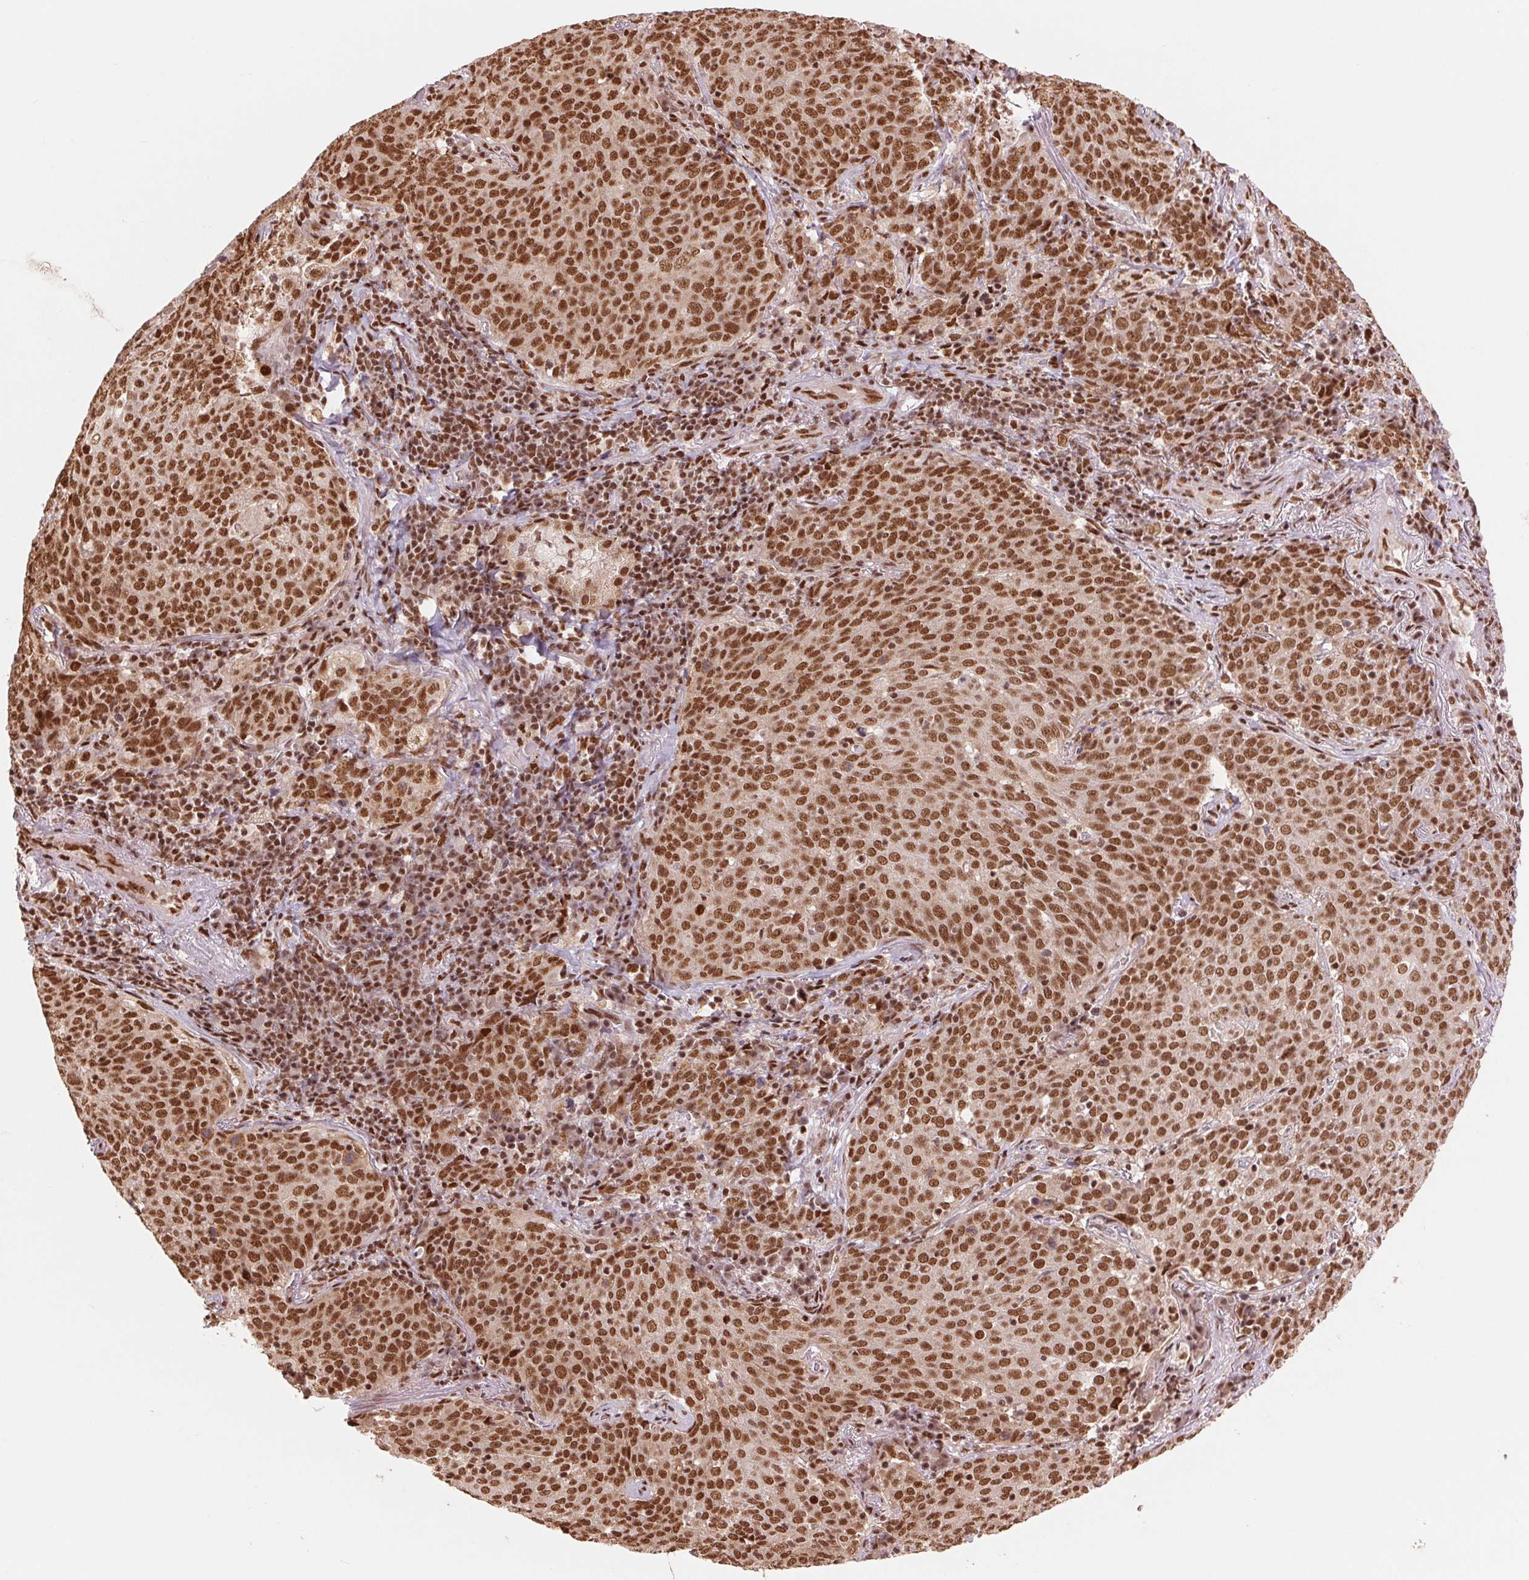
{"staining": {"intensity": "strong", "quantity": ">75%", "location": "nuclear"}, "tissue": "lung cancer", "cell_type": "Tumor cells", "image_type": "cancer", "snomed": [{"axis": "morphology", "description": "Squamous cell carcinoma, NOS"}, {"axis": "topography", "description": "Lung"}], "caption": "This micrograph reveals IHC staining of lung cancer (squamous cell carcinoma), with high strong nuclear expression in approximately >75% of tumor cells.", "gene": "TTLL9", "patient": {"sex": "male", "age": 82}}